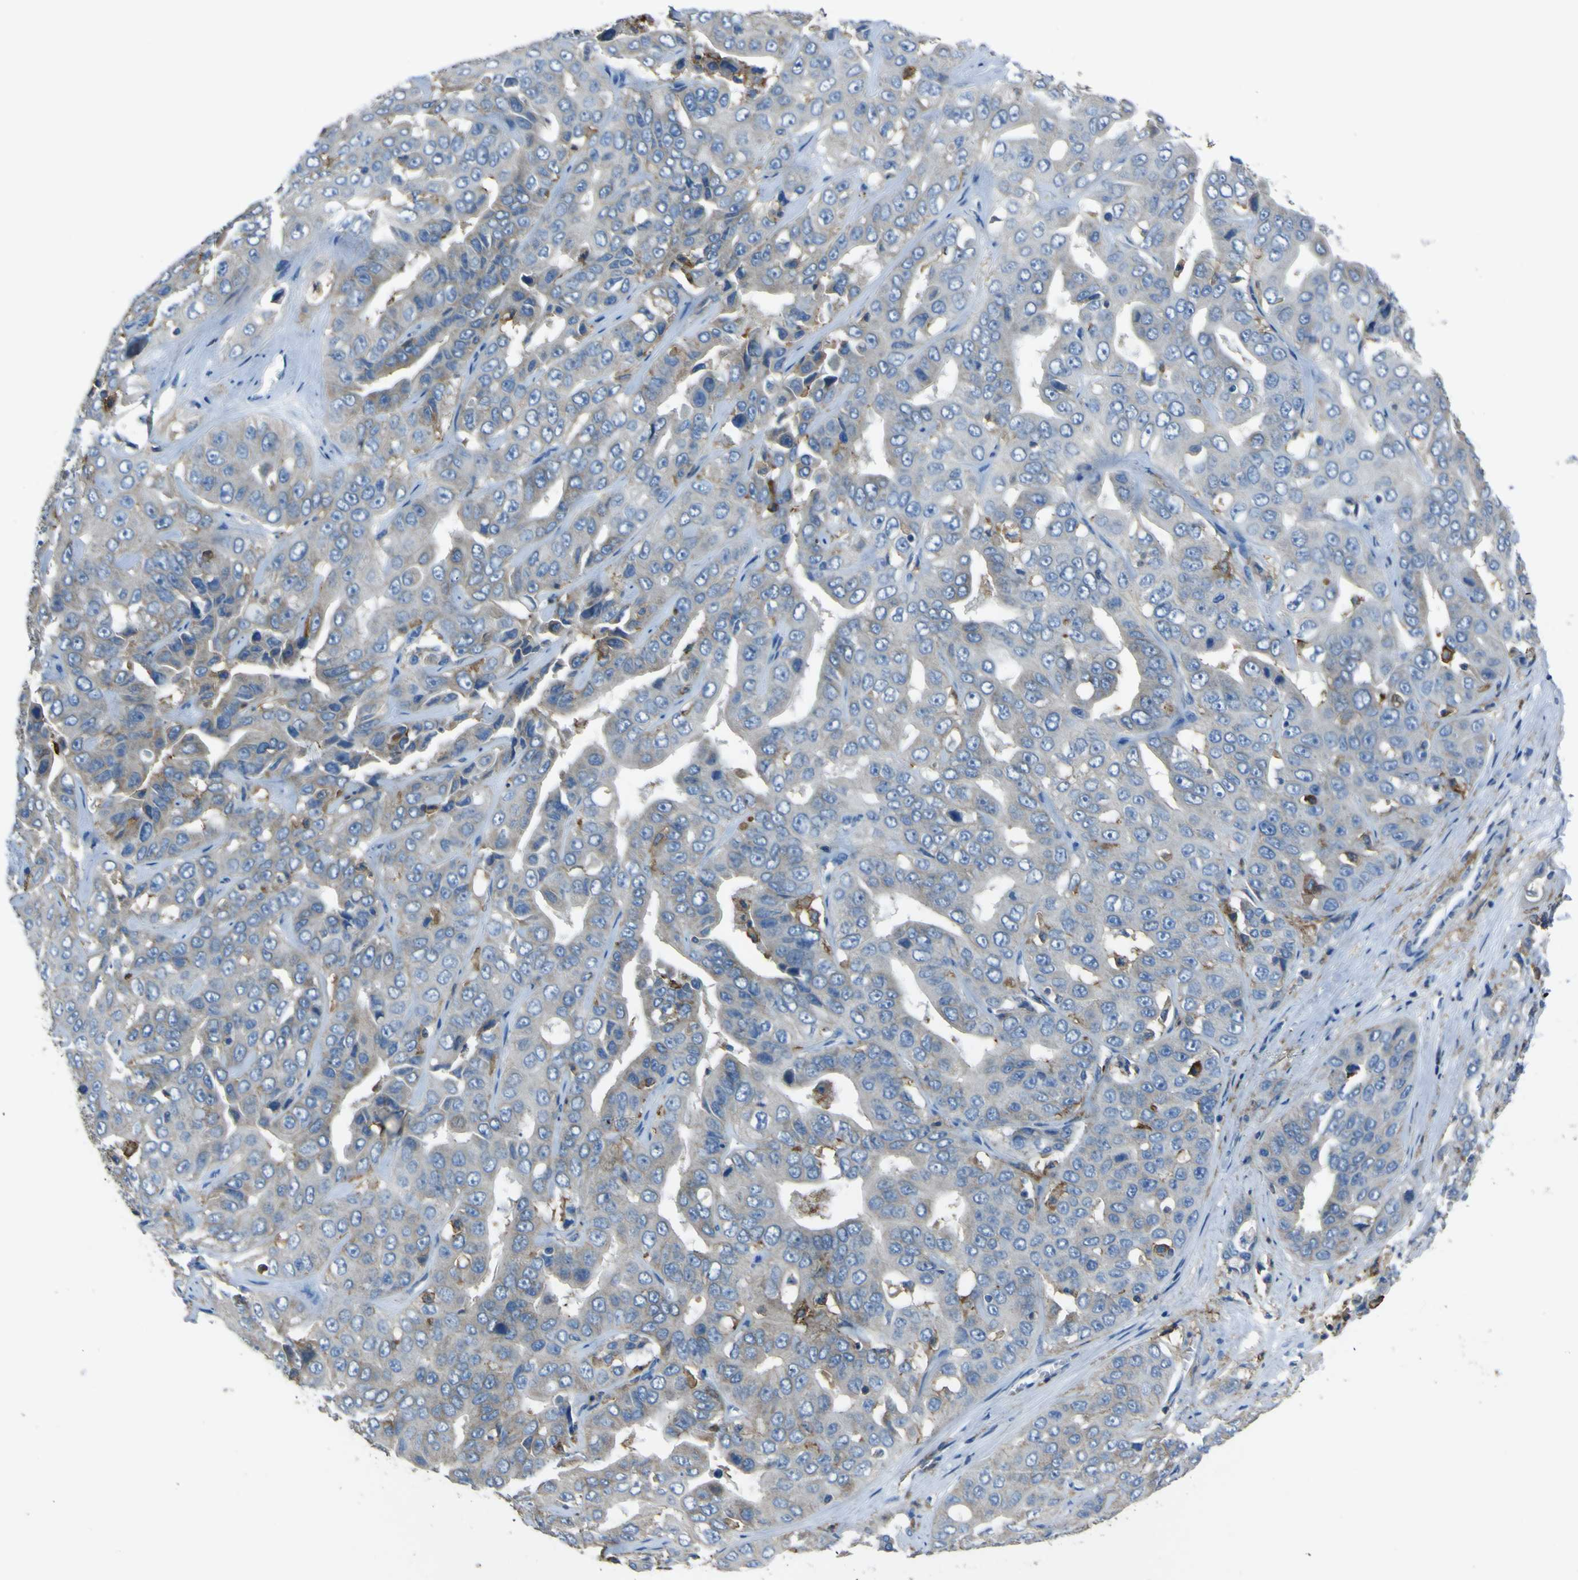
{"staining": {"intensity": "weak", "quantity": "<25%", "location": "cytoplasmic/membranous"}, "tissue": "liver cancer", "cell_type": "Tumor cells", "image_type": "cancer", "snomed": [{"axis": "morphology", "description": "Cholangiocarcinoma"}, {"axis": "topography", "description": "Liver"}], "caption": "Immunohistochemical staining of human liver cancer (cholangiocarcinoma) demonstrates no significant staining in tumor cells.", "gene": "LAIR1", "patient": {"sex": "female", "age": 52}}